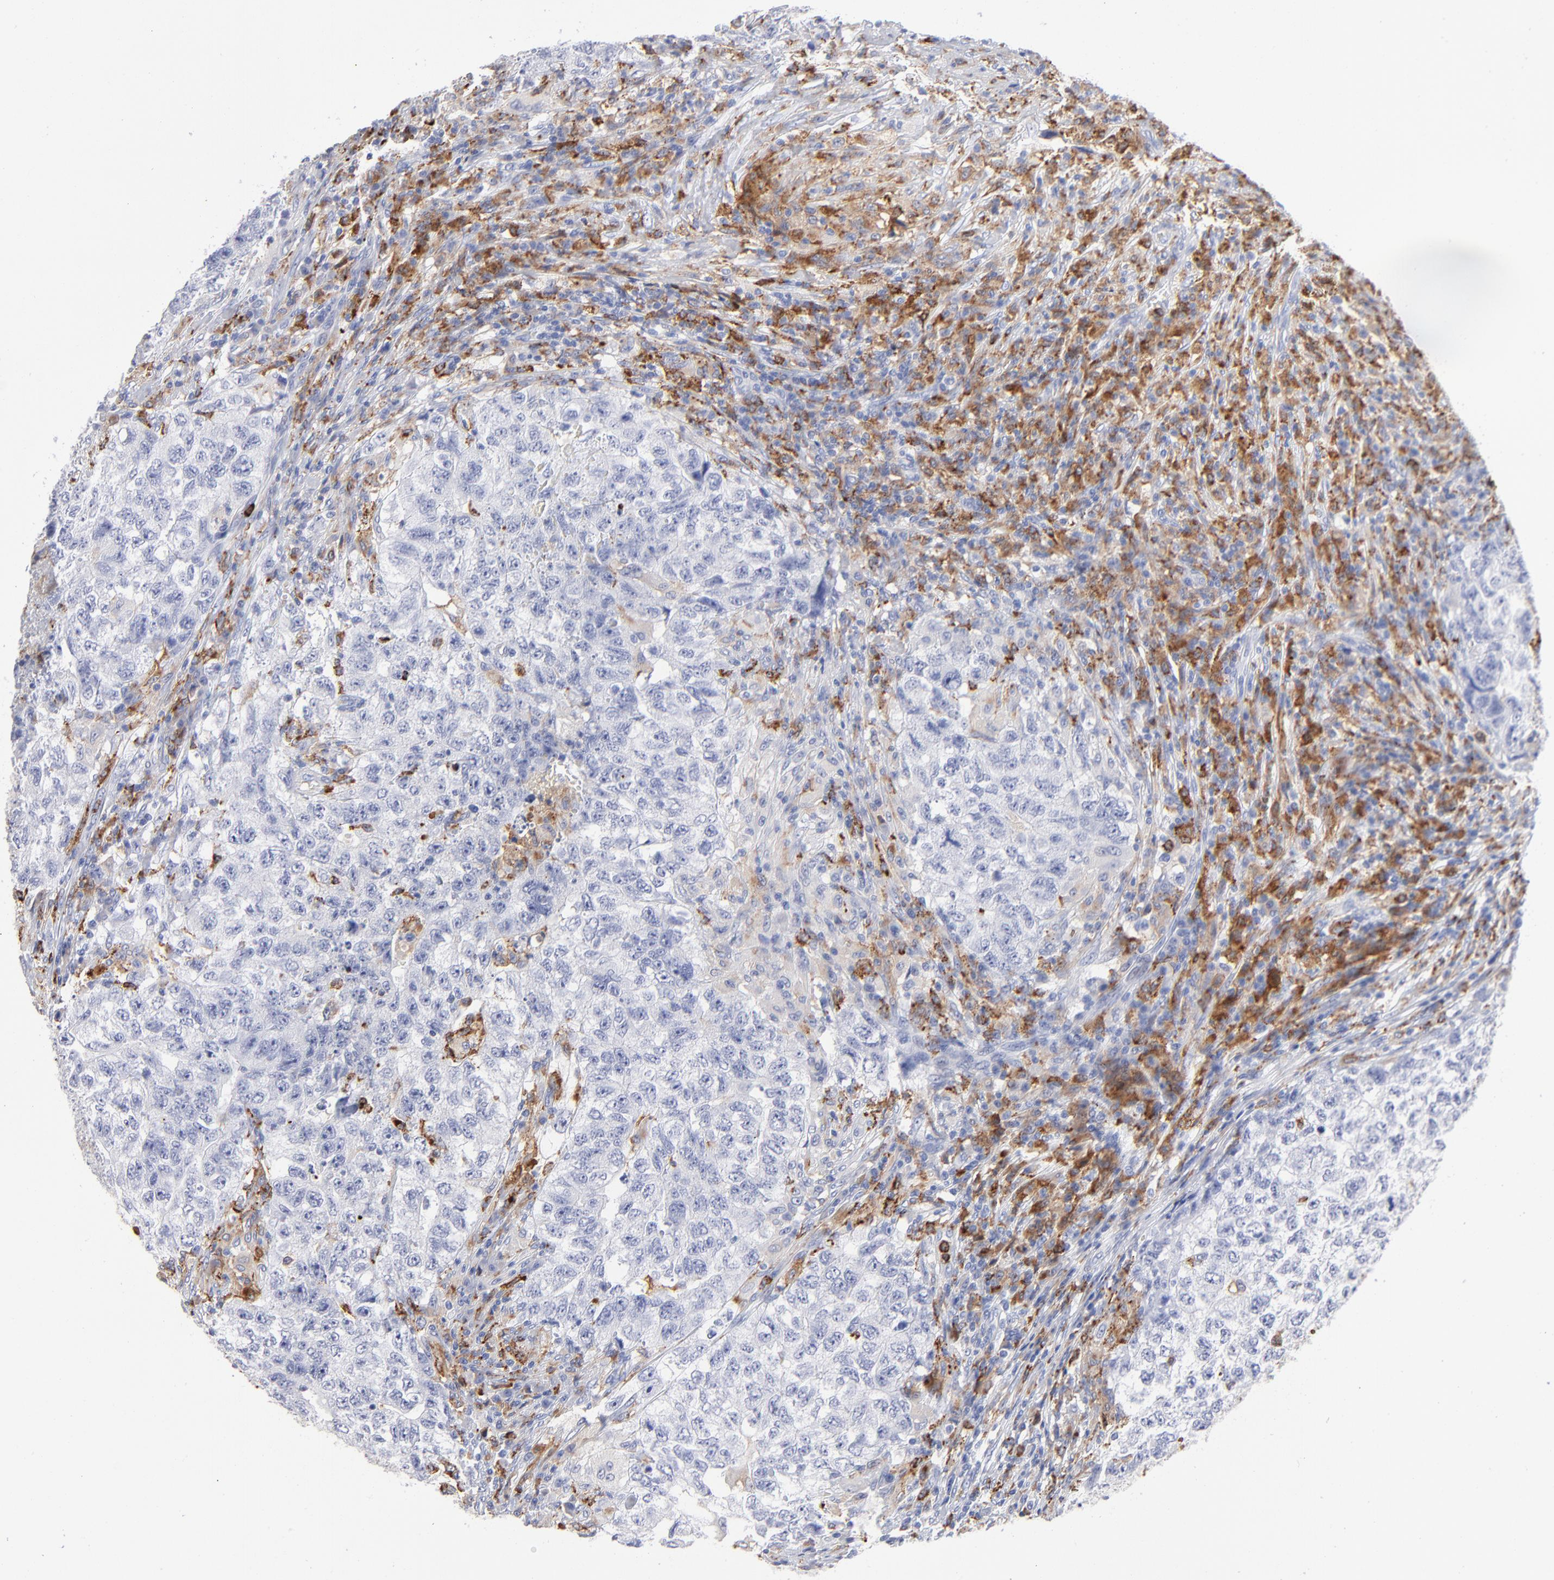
{"staining": {"intensity": "negative", "quantity": "none", "location": "none"}, "tissue": "testis cancer", "cell_type": "Tumor cells", "image_type": "cancer", "snomed": [{"axis": "morphology", "description": "Carcinoma, Embryonal, NOS"}, {"axis": "topography", "description": "Testis"}], "caption": "DAB immunohistochemical staining of embryonal carcinoma (testis) displays no significant expression in tumor cells.", "gene": "CD180", "patient": {"sex": "male", "age": 21}}